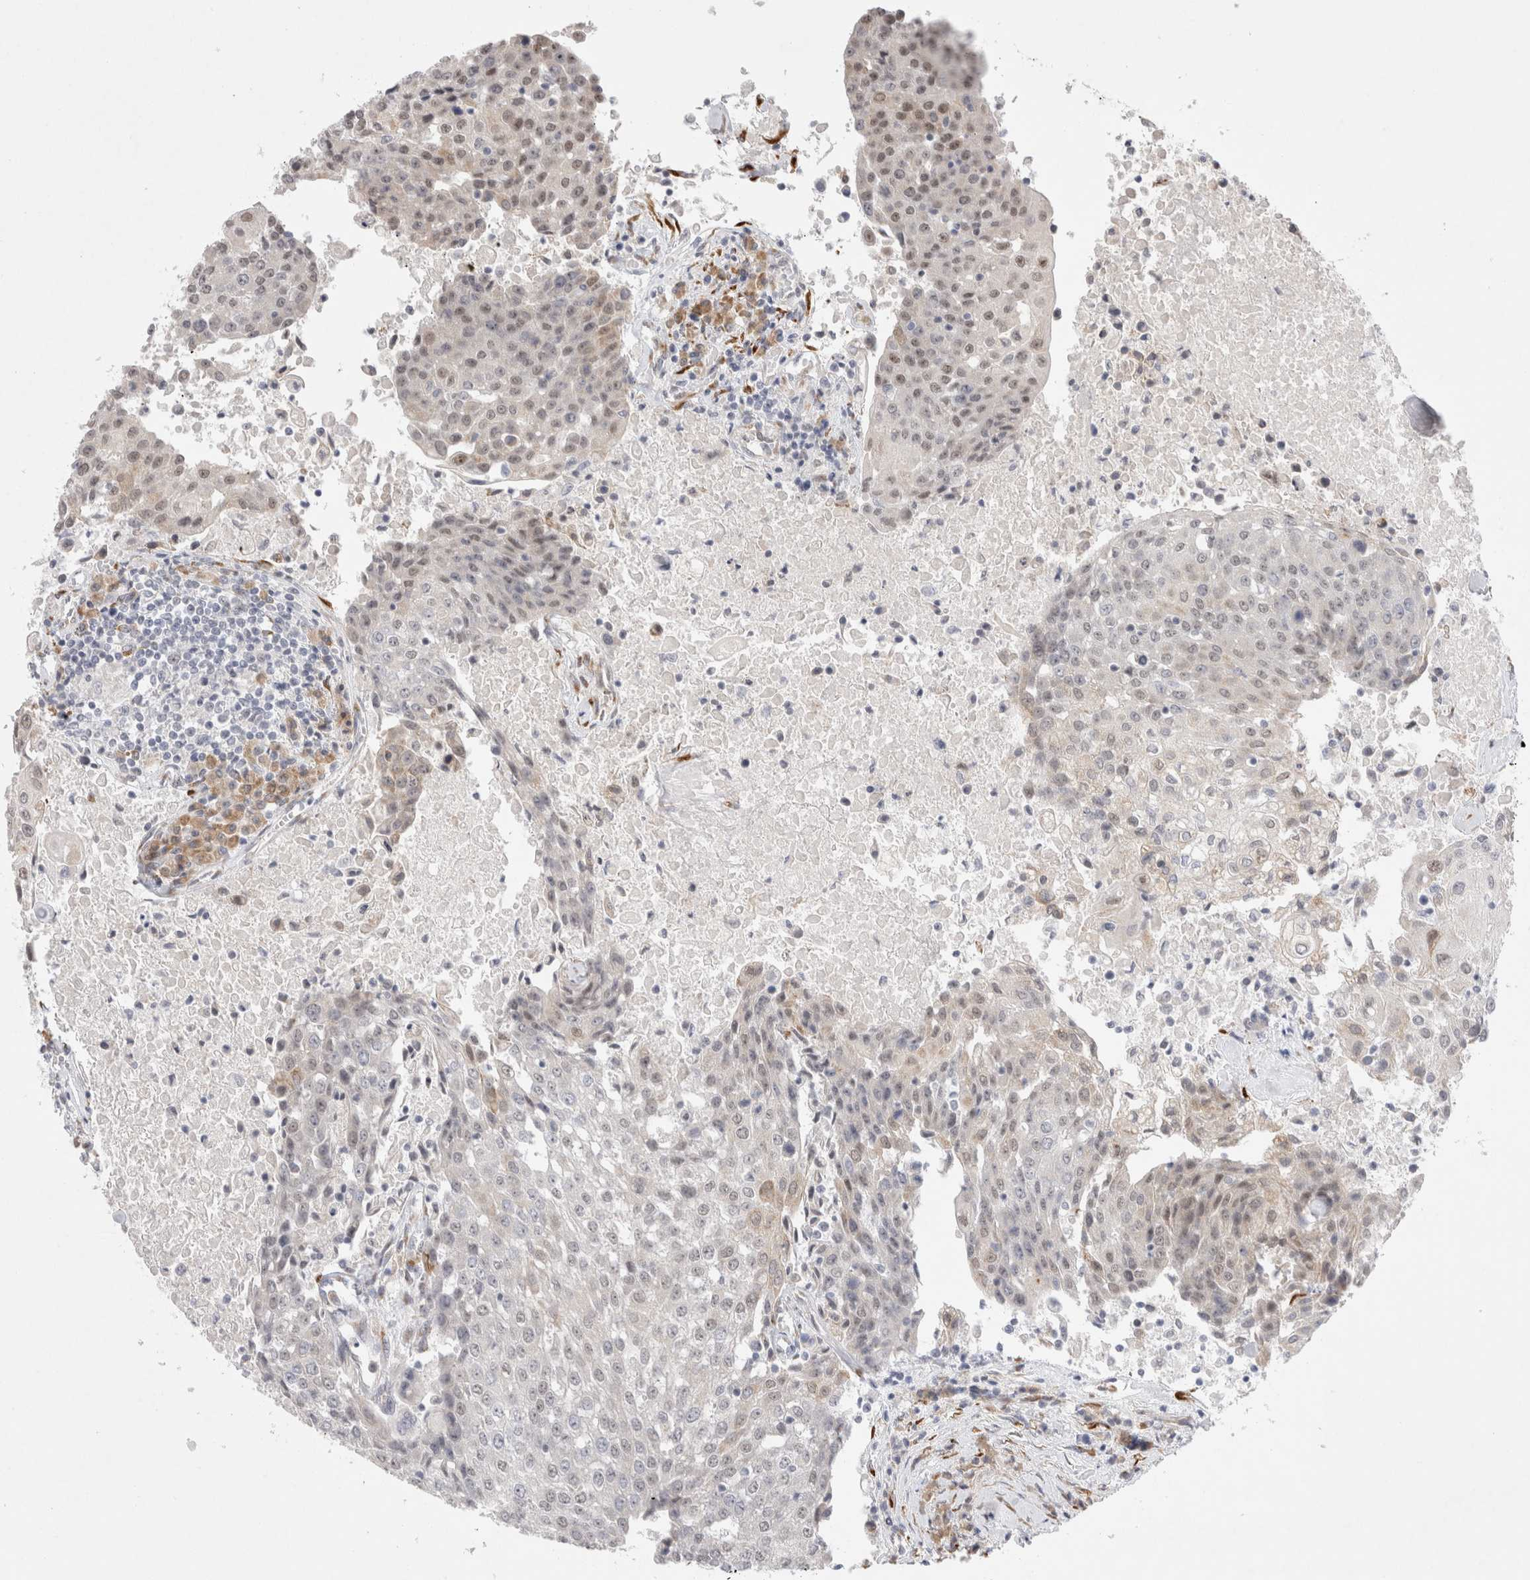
{"staining": {"intensity": "weak", "quantity": "<25%", "location": "nuclear"}, "tissue": "urothelial cancer", "cell_type": "Tumor cells", "image_type": "cancer", "snomed": [{"axis": "morphology", "description": "Urothelial carcinoma, High grade"}, {"axis": "topography", "description": "Urinary bladder"}], "caption": "Tumor cells are negative for brown protein staining in urothelial cancer.", "gene": "TRMT1L", "patient": {"sex": "female", "age": 85}}